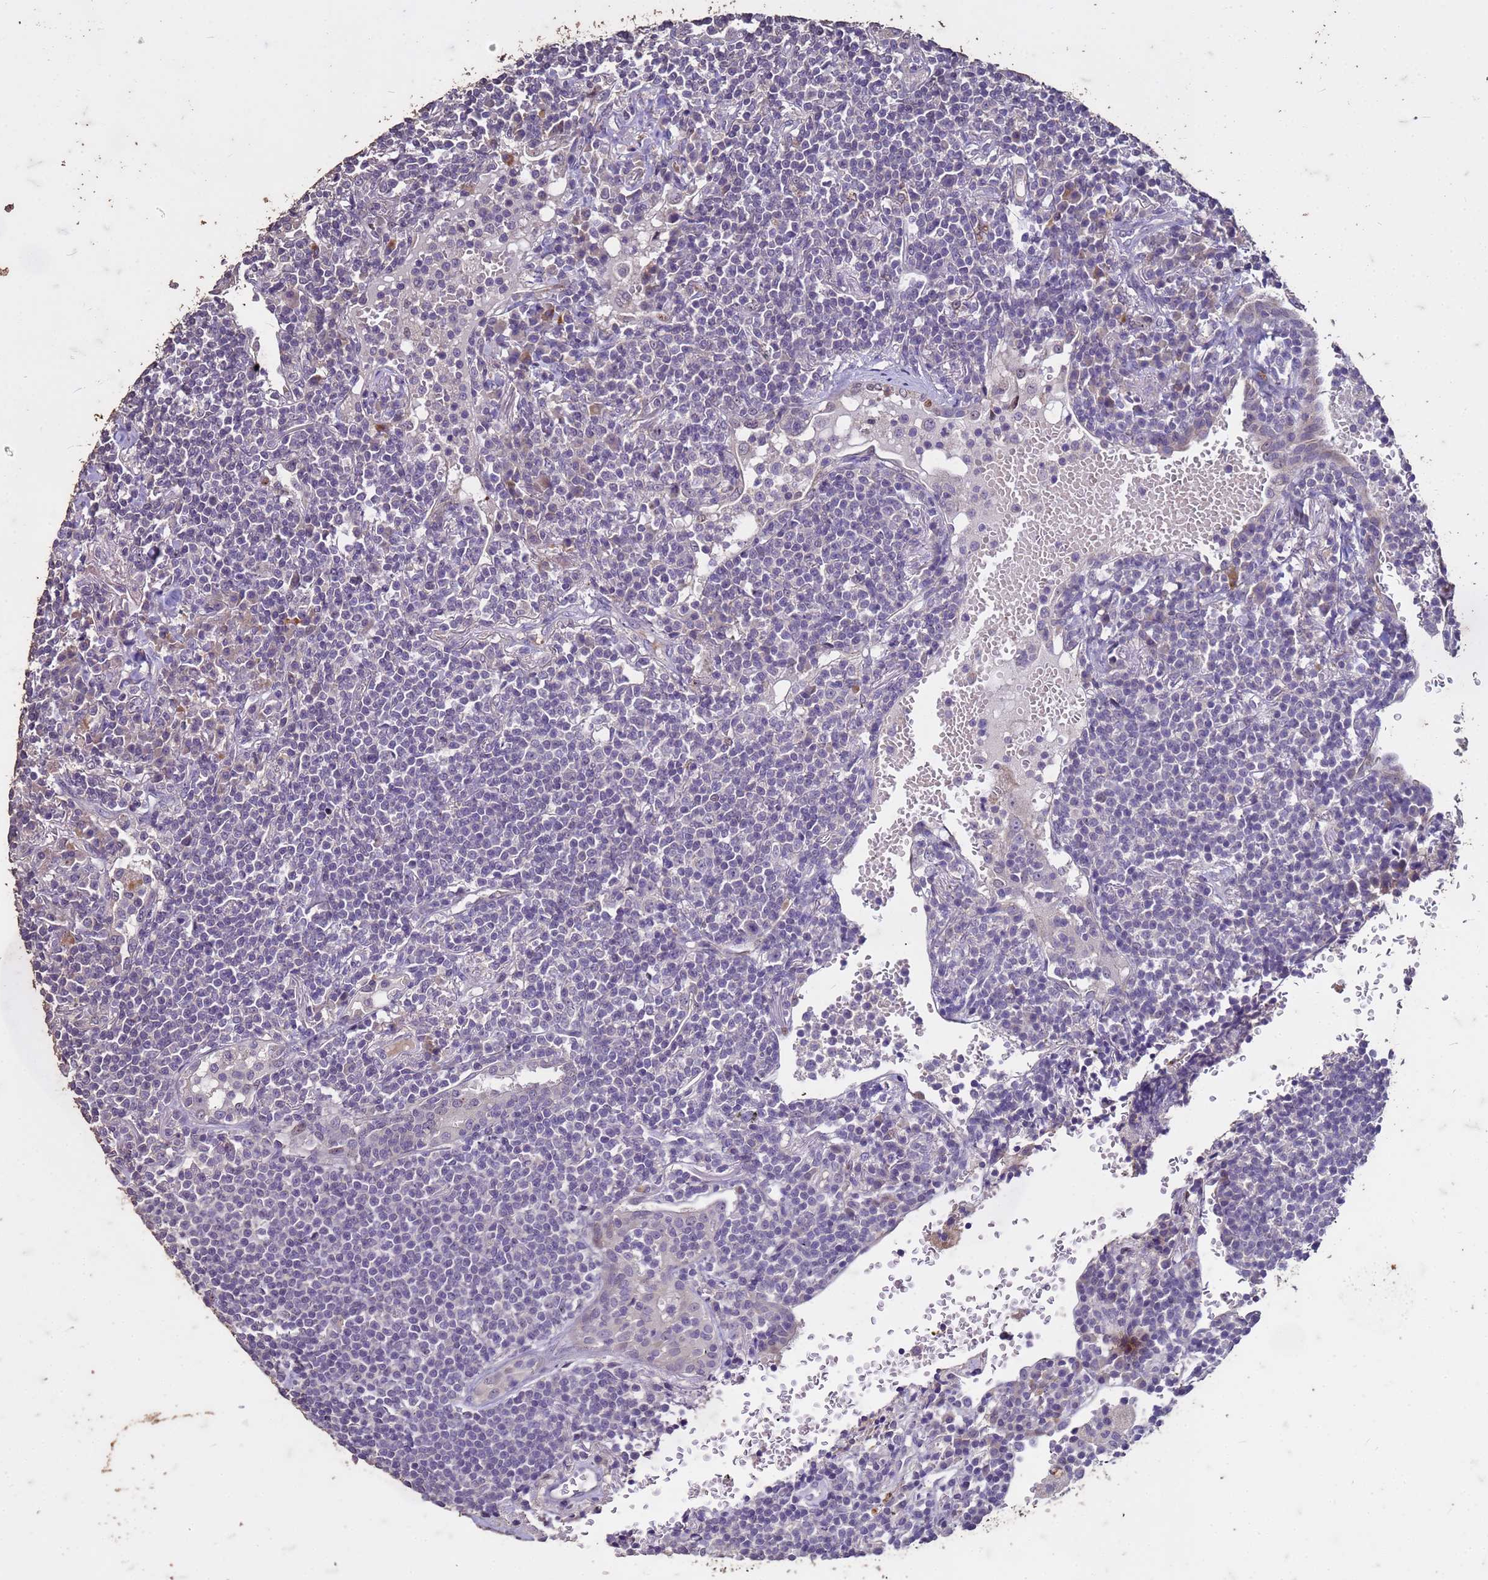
{"staining": {"intensity": "negative", "quantity": "none", "location": "none"}, "tissue": "lymphoma", "cell_type": "Tumor cells", "image_type": "cancer", "snomed": [{"axis": "morphology", "description": "Malignant lymphoma, non-Hodgkin's type, Low grade"}, {"axis": "topography", "description": "Lung"}], "caption": "A high-resolution photomicrograph shows immunohistochemistry (IHC) staining of malignant lymphoma, non-Hodgkin's type (low-grade), which reveals no significant positivity in tumor cells. (Immunohistochemistry (ihc), brightfield microscopy, high magnification).", "gene": "FAM184B", "patient": {"sex": "female", "age": 71}}